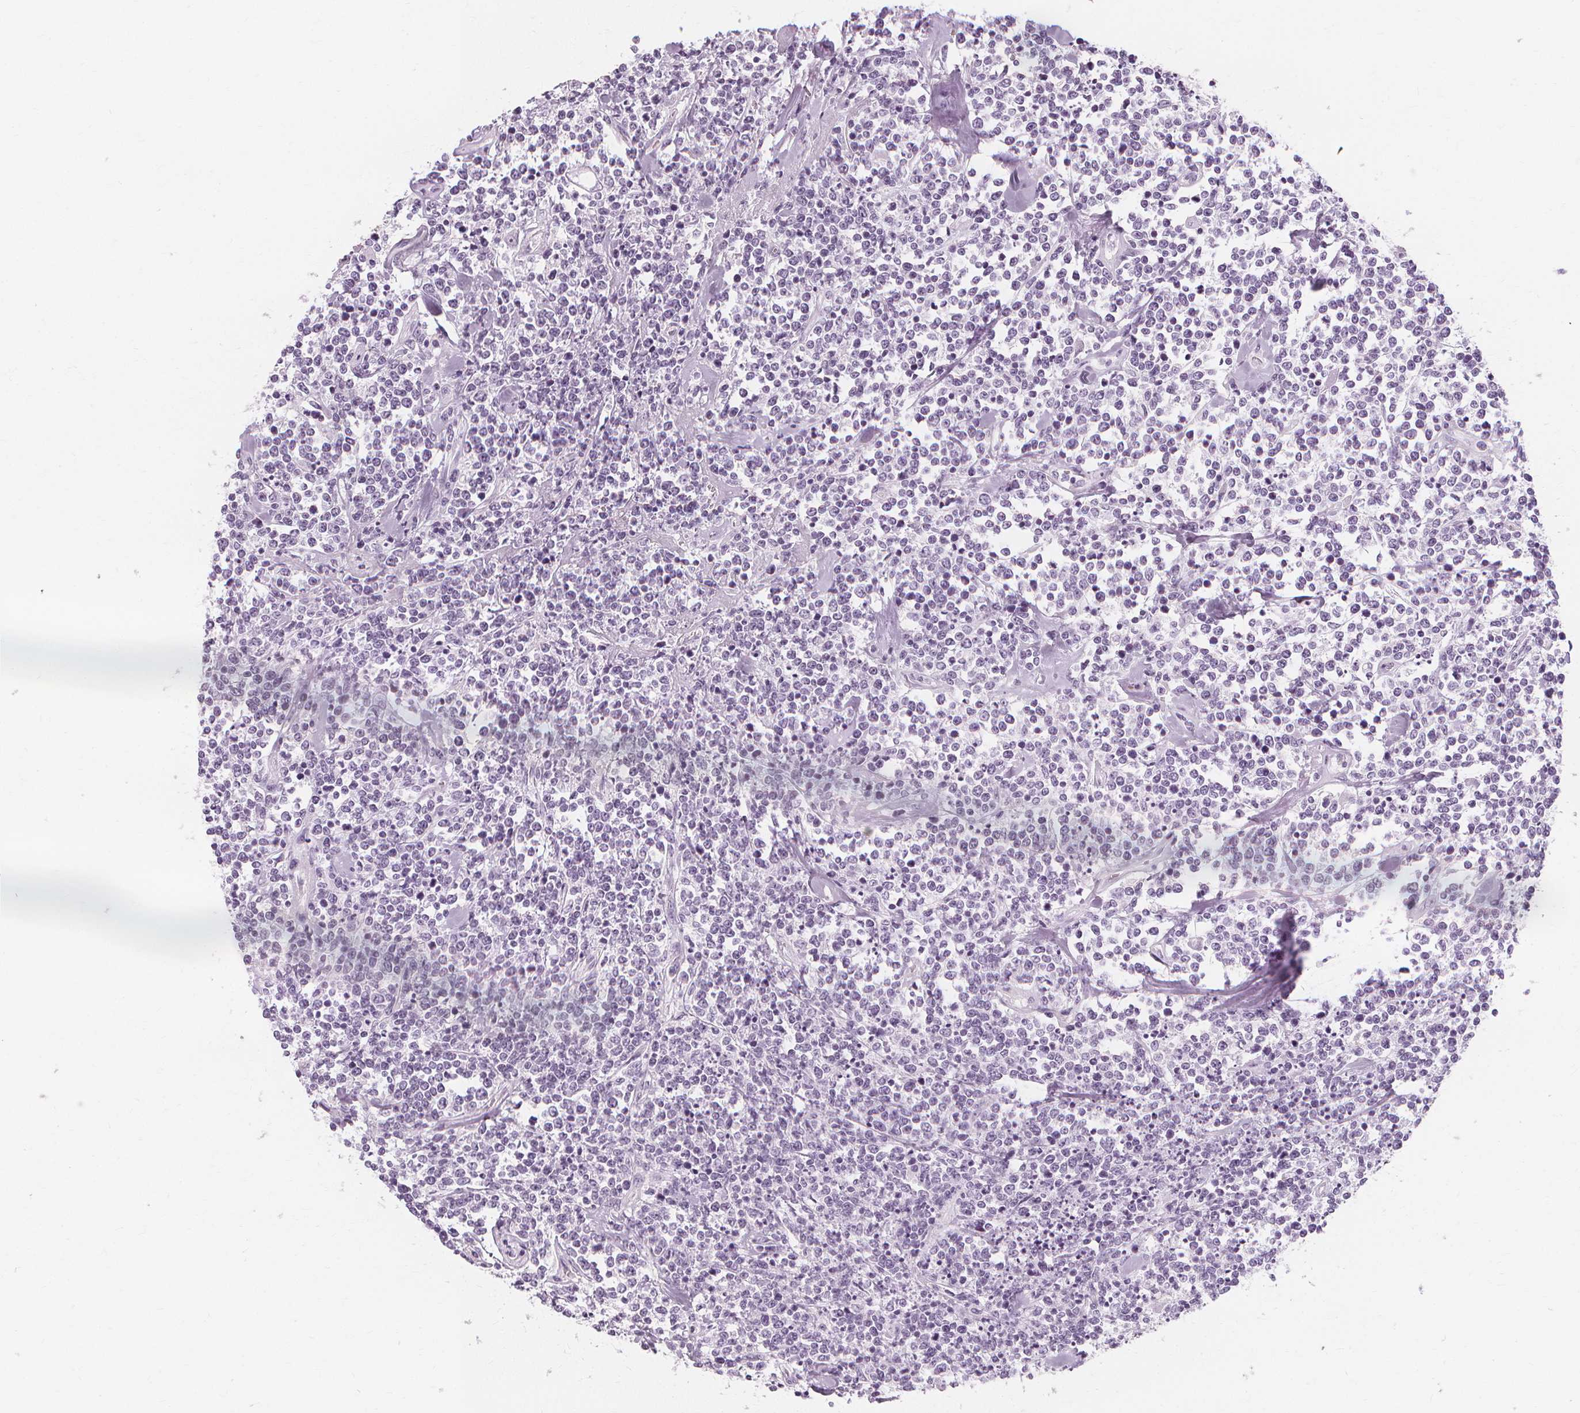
{"staining": {"intensity": "negative", "quantity": "none", "location": "none"}, "tissue": "lymphoma", "cell_type": "Tumor cells", "image_type": "cancer", "snomed": [{"axis": "morphology", "description": "Malignant lymphoma, non-Hodgkin's type, High grade"}, {"axis": "topography", "description": "Colon"}], "caption": "Human malignant lymphoma, non-Hodgkin's type (high-grade) stained for a protein using immunohistochemistry exhibits no staining in tumor cells.", "gene": "TFF1", "patient": {"sex": "male", "age": 82}}